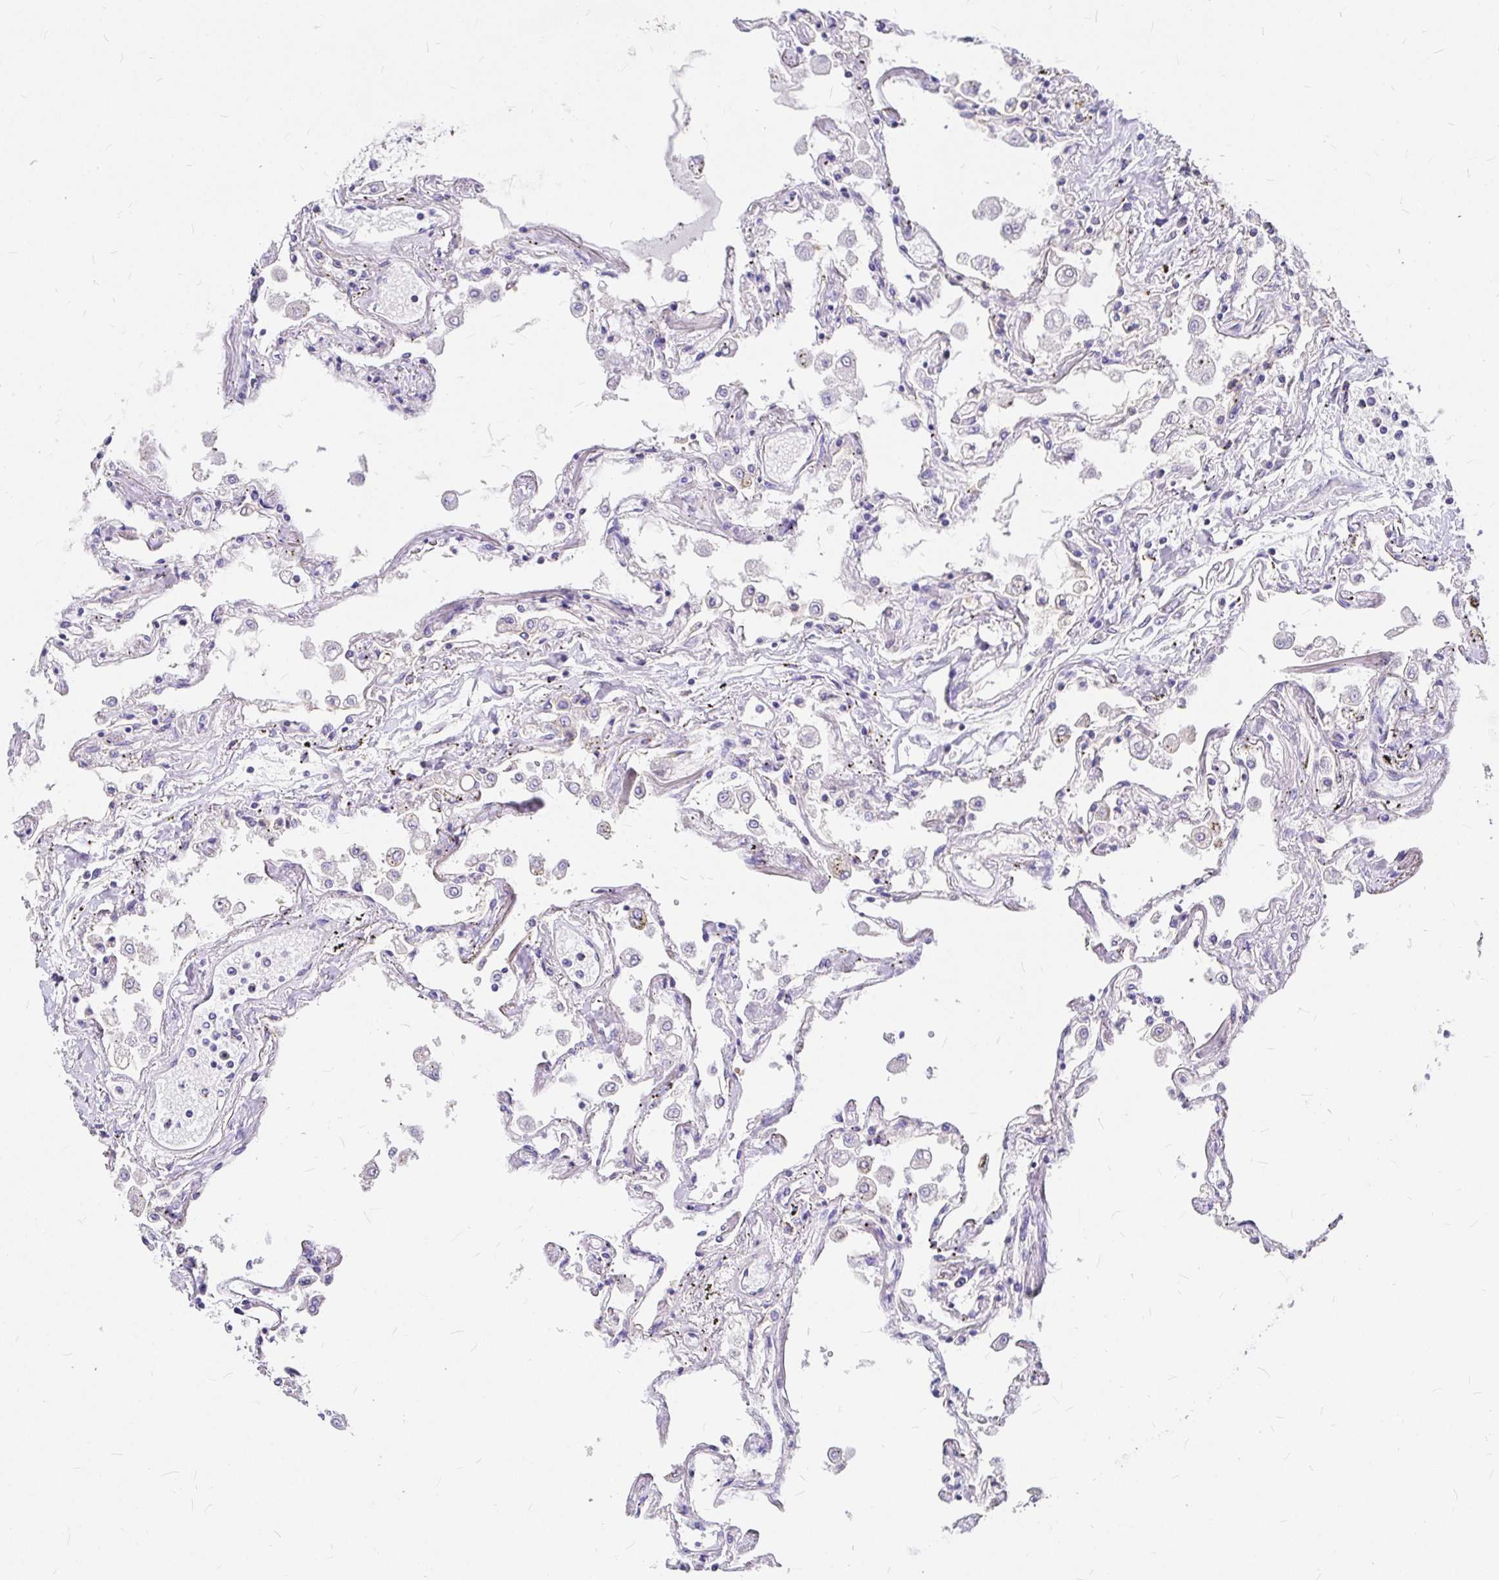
{"staining": {"intensity": "moderate", "quantity": "25%-75%", "location": "cytoplasmic/membranous"}, "tissue": "lung", "cell_type": "Alveolar cells", "image_type": "normal", "snomed": [{"axis": "morphology", "description": "Normal tissue, NOS"}, {"axis": "morphology", "description": "Adenocarcinoma, NOS"}, {"axis": "topography", "description": "Cartilage tissue"}, {"axis": "topography", "description": "Lung"}], "caption": "Protein staining exhibits moderate cytoplasmic/membranous staining in approximately 25%-75% of alveolar cells in unremarkable lung. (DAB (3,3'-diaminobenzidine) IHC, brown staining for protein, blue staining for nuclei).", "gene": "MYO1B", "patient": {"sex": "female", "age": 67}}